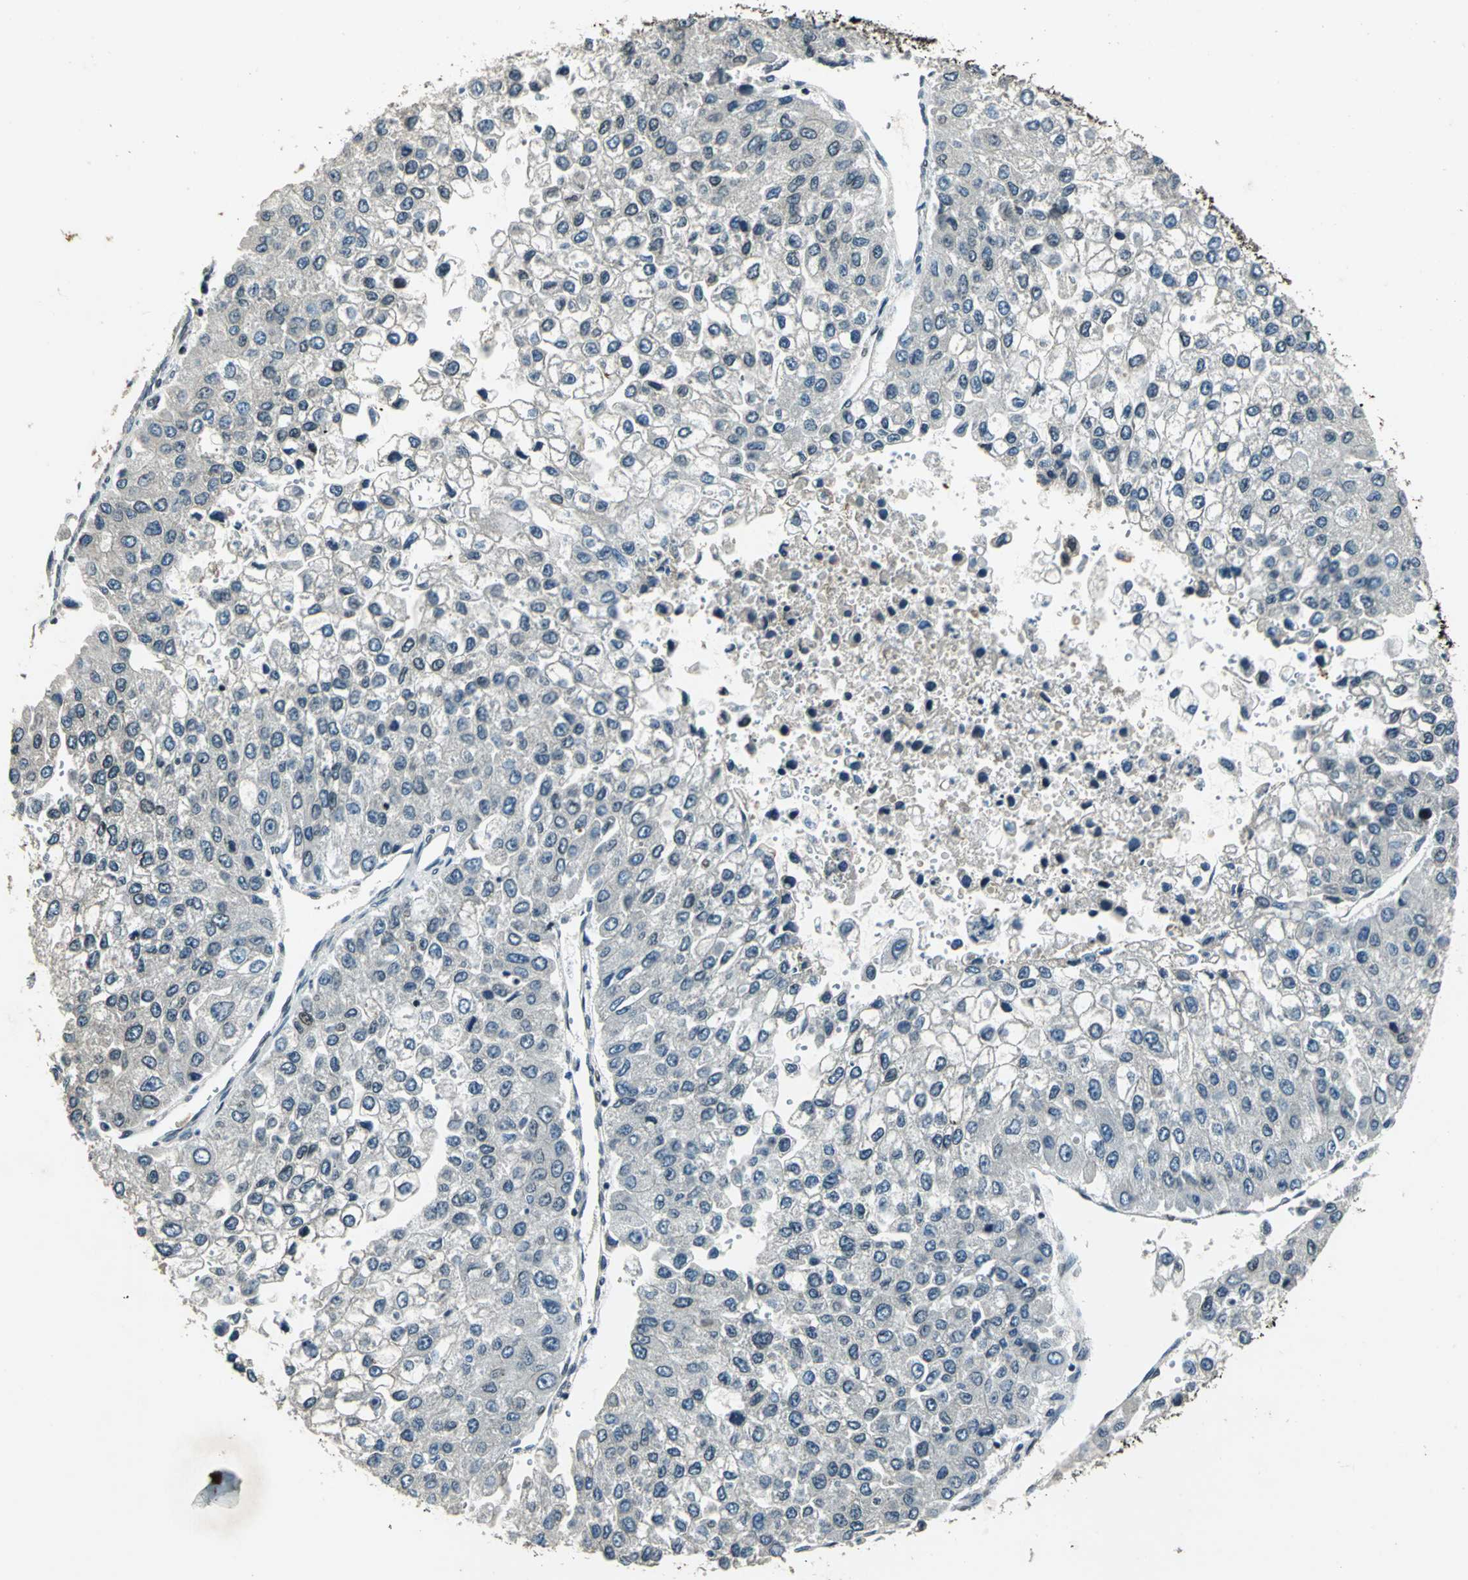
{"staining": {"intensity": "negative", "quantity": "none", "location": "none"}, "tissue": "liver cancer", "cell_type": "Tumor cells", "image_type": "cancer", "snomed": [{"axis": "morphology", "description": "Carcinoma, Hepatocellular, NOS"}, {"axis": "topography", "description": "Liver"}], "caption": "DAB (3,3'-diaminobenzidine) immunohistochemical staining of human liver cancer (hepatocellular carcinoma) shows no significant staining in tumor cells.", "gene": "BRIP1", "patient": {"sex": "female", "age": 66}}